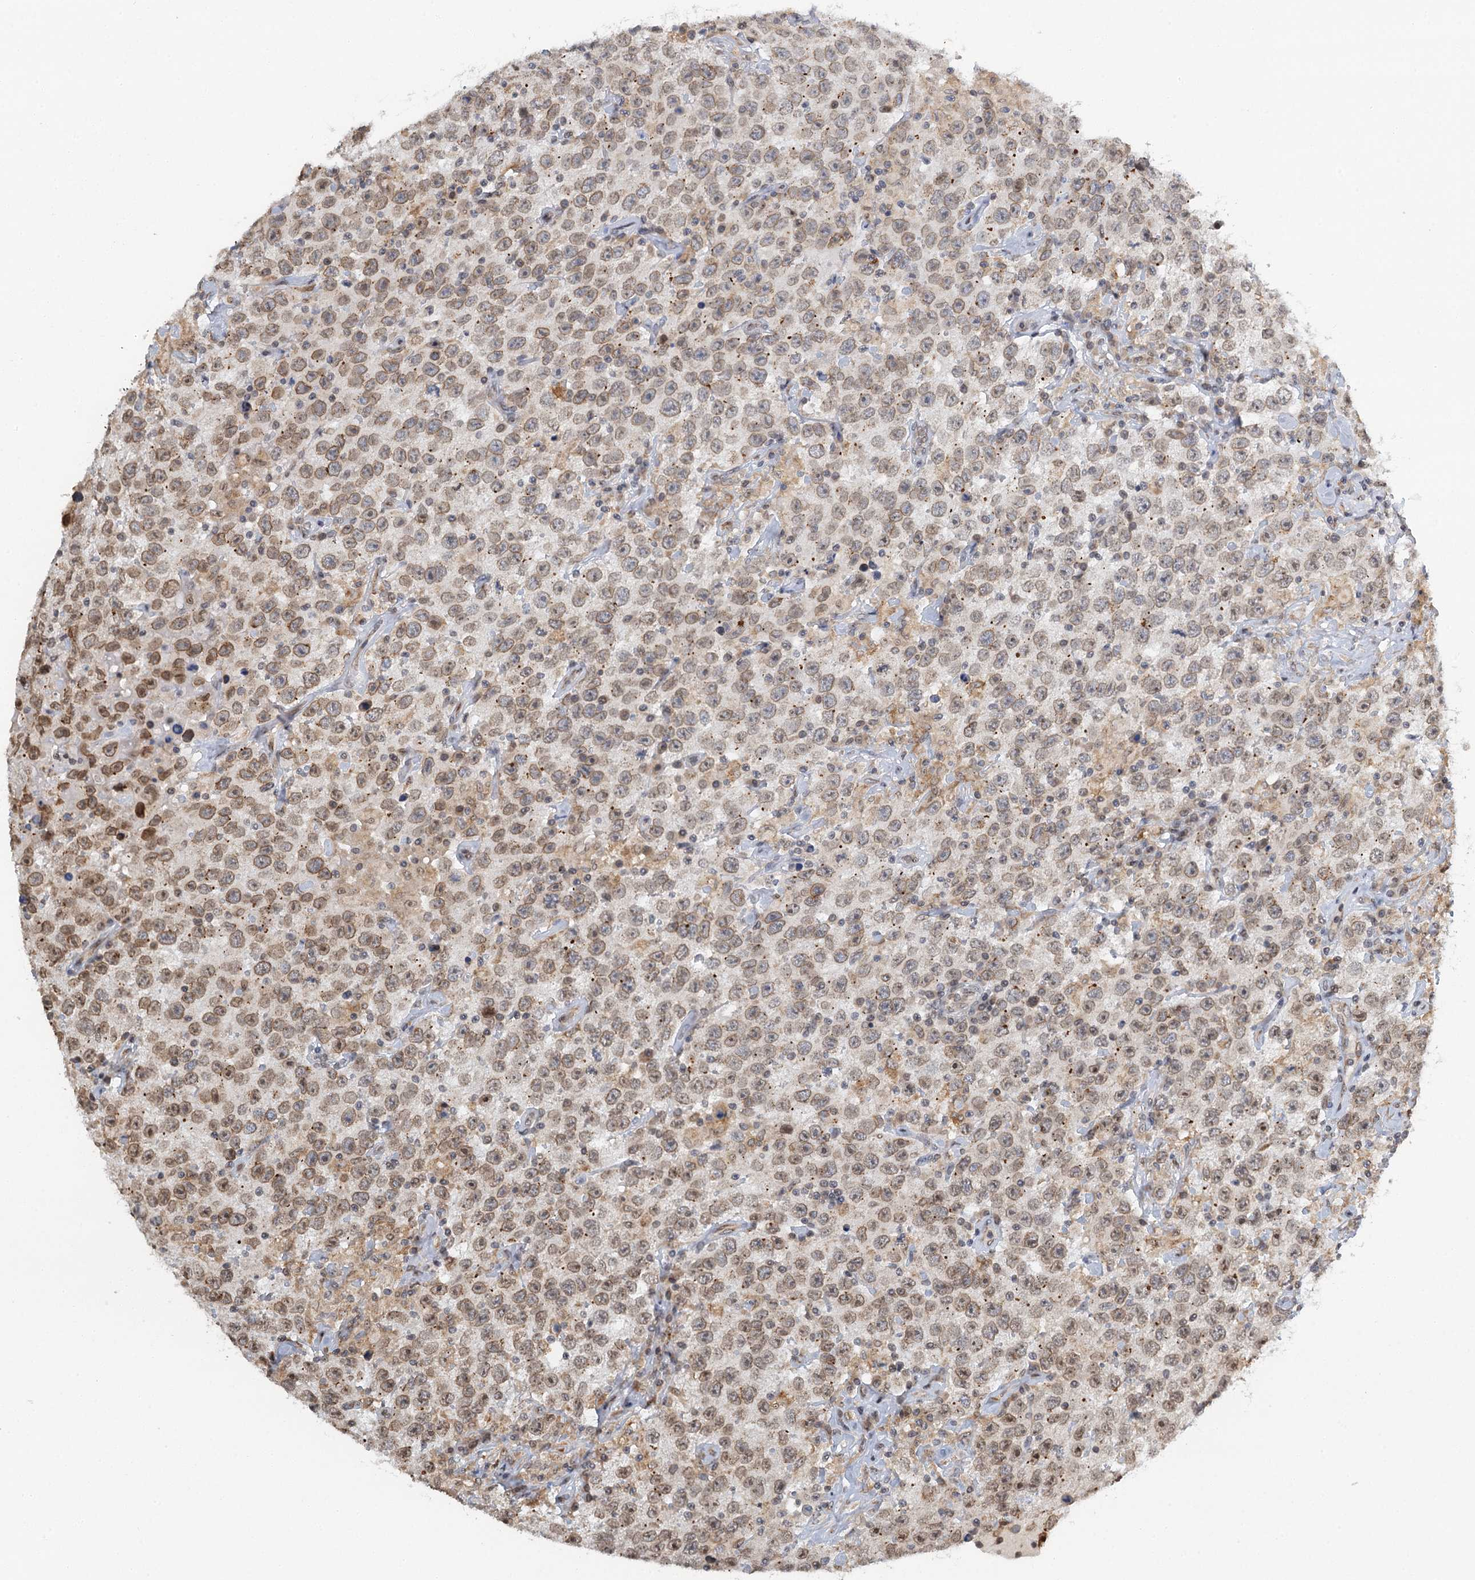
{"staining": {"intensity": "weak", "quantity": "25%-75%", "location": "cytoplasmic/membranous,nuclear"}, "tissue": "testis cancer", "cell_type": "Tumor cells", "image_type": "cancer", "snomed": [{"axis": "morphology", "description": "Seminoma, NOS"}, {"axis": "topography", "description": "Testis"}], "caption": "Testis seminoma was stained to show a protein in brown. There is low levels of weak cytoplasmic/membranous and nuclear expression in approximately 25%-75% of tumor cells.", "gene": "TREX1", "patient": {"sex": "male", "age": 41}}